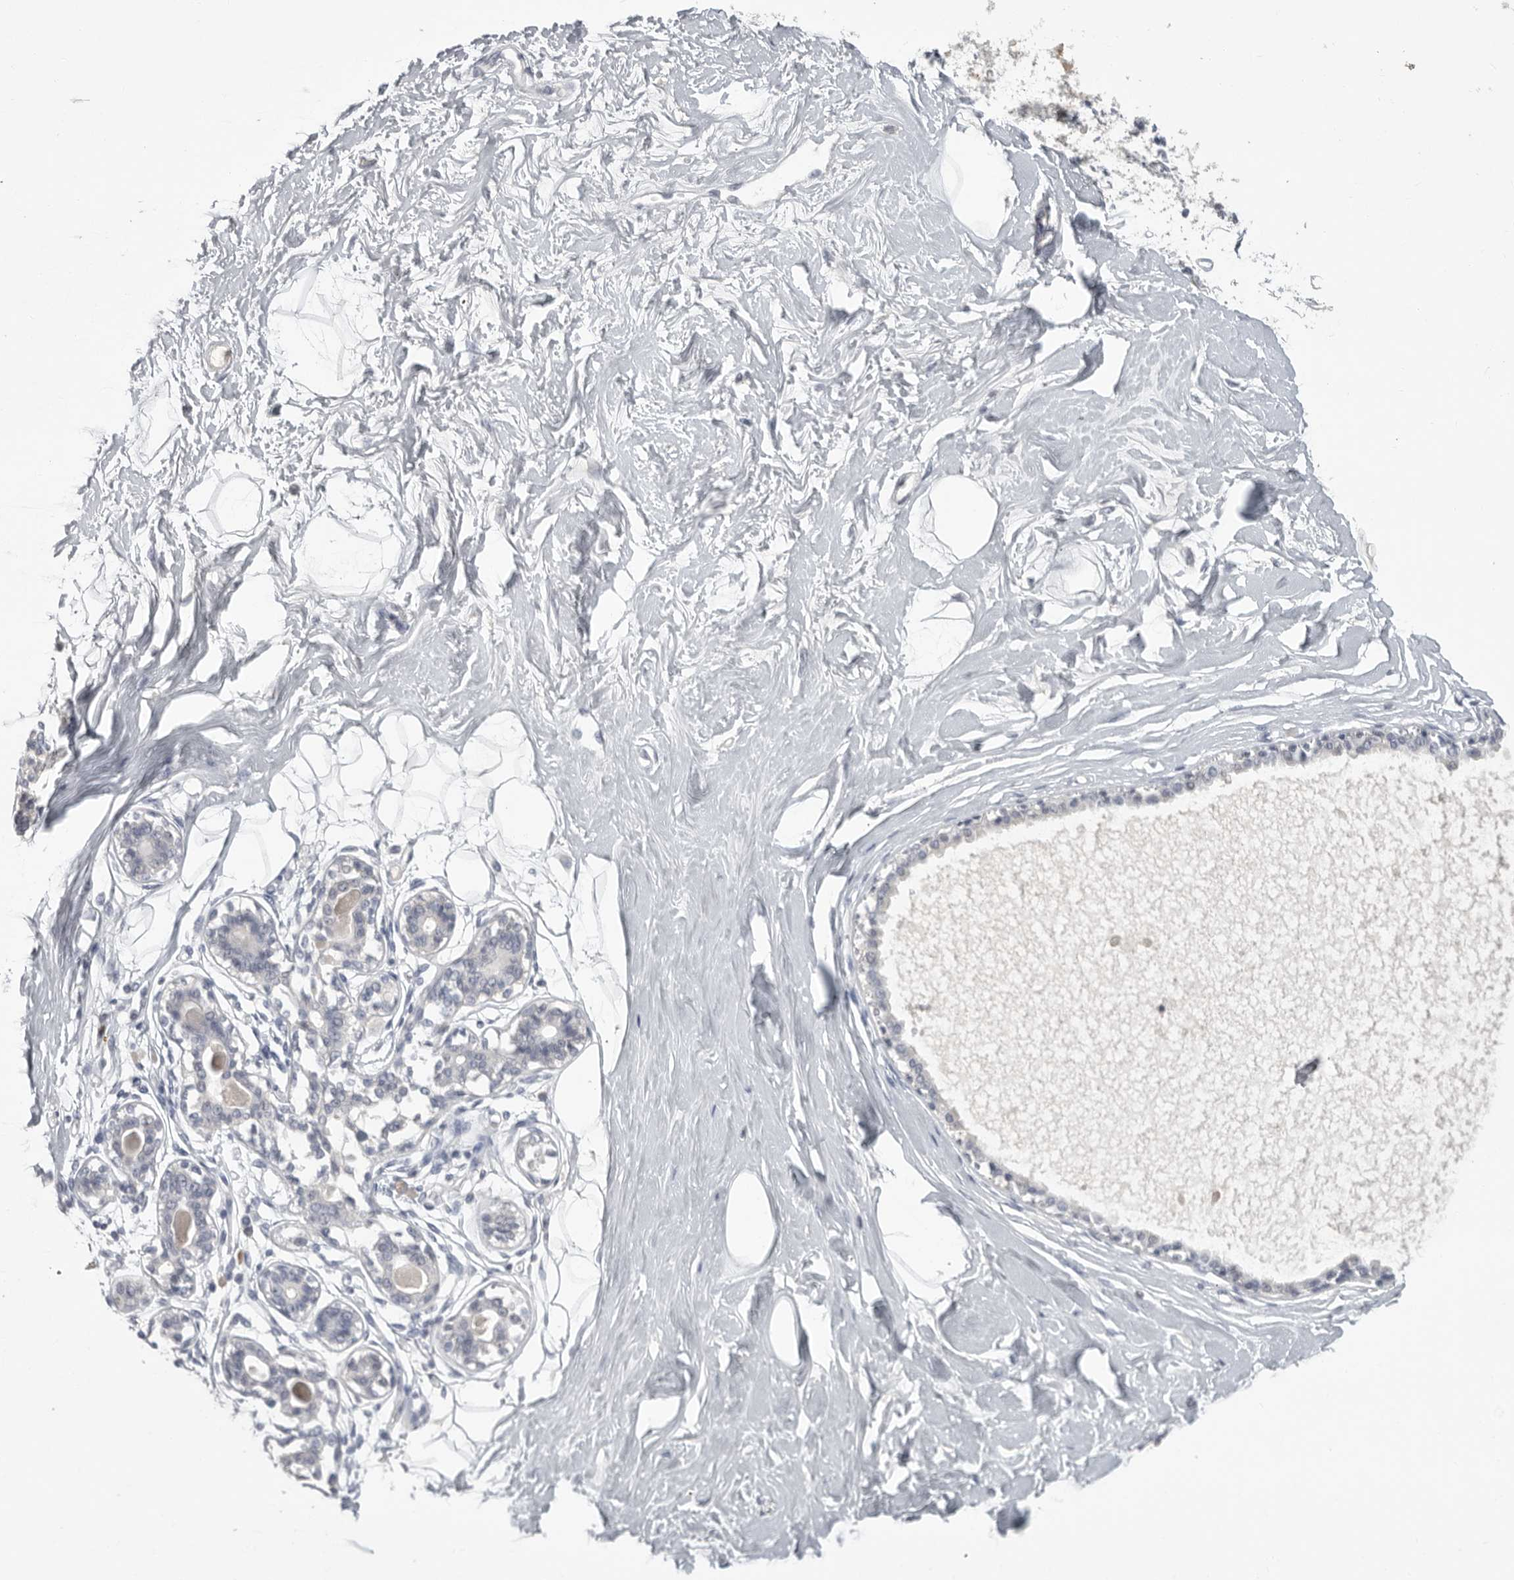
{"staining": {"intensity": "negative", "quantity": "none", "location": "none"}, "tissue": "breast", "cell_type": "Adipocytes", "image_type": "normal", "snomed": [{"axis": "morphology", "description": "Normal tissue, NOS"}, {"axis": "topography", "description": "Breast"}], "caption": "High power microscopy photomicrograph of an immunohistochemistry image of unremarkable breast, revealing no significant positivity in adipocytes.", "gene": "GNLY", "patient": {"sex": "female", "age": 45}}